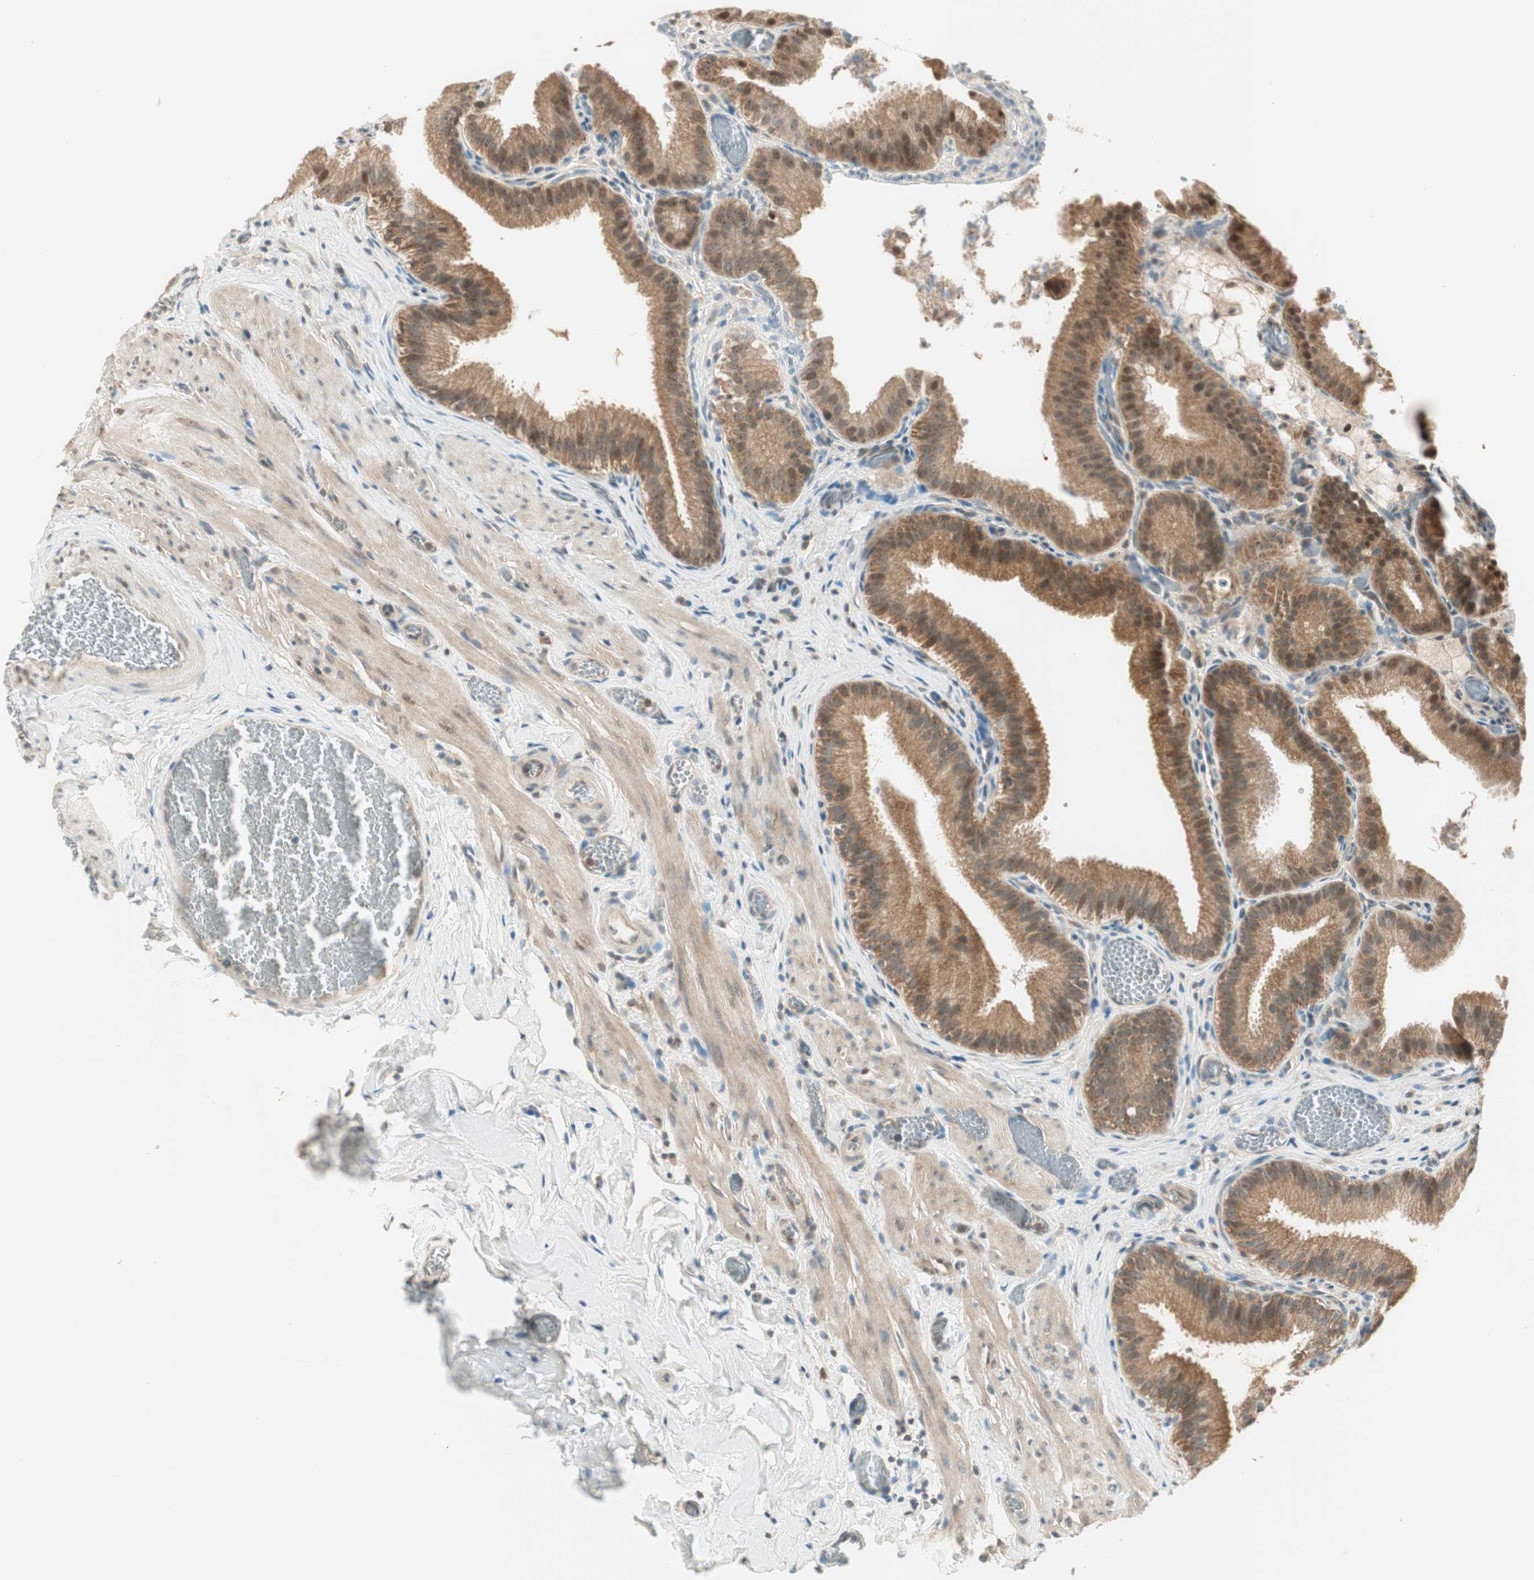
{"staining": {"intensity": "moderate", "quantity": ">75%", "location": "cytoplasmic/membranous,nuclear"}, "tissue": "gallbladder", "cell_type": "Glandular cells", "image_type": "normal", "snomed": [{"axis": "morphology", "description": "Normal tissue, NOS"}, {"axis": "topography", "description": "Gallbladder"}], "caption": "Brown immunohistochemical staining in unremarkable gallbladder exhibits moderate cytoplasmic/membranous,nuclear staining in about >75% of glandular cells. (DAB (3,3'-diaminobenzidine) IHC, brown staining for protein, blue staining for nuclei).", "gene": "IPO5", "patient": {"sex": "male", "age": 54}}